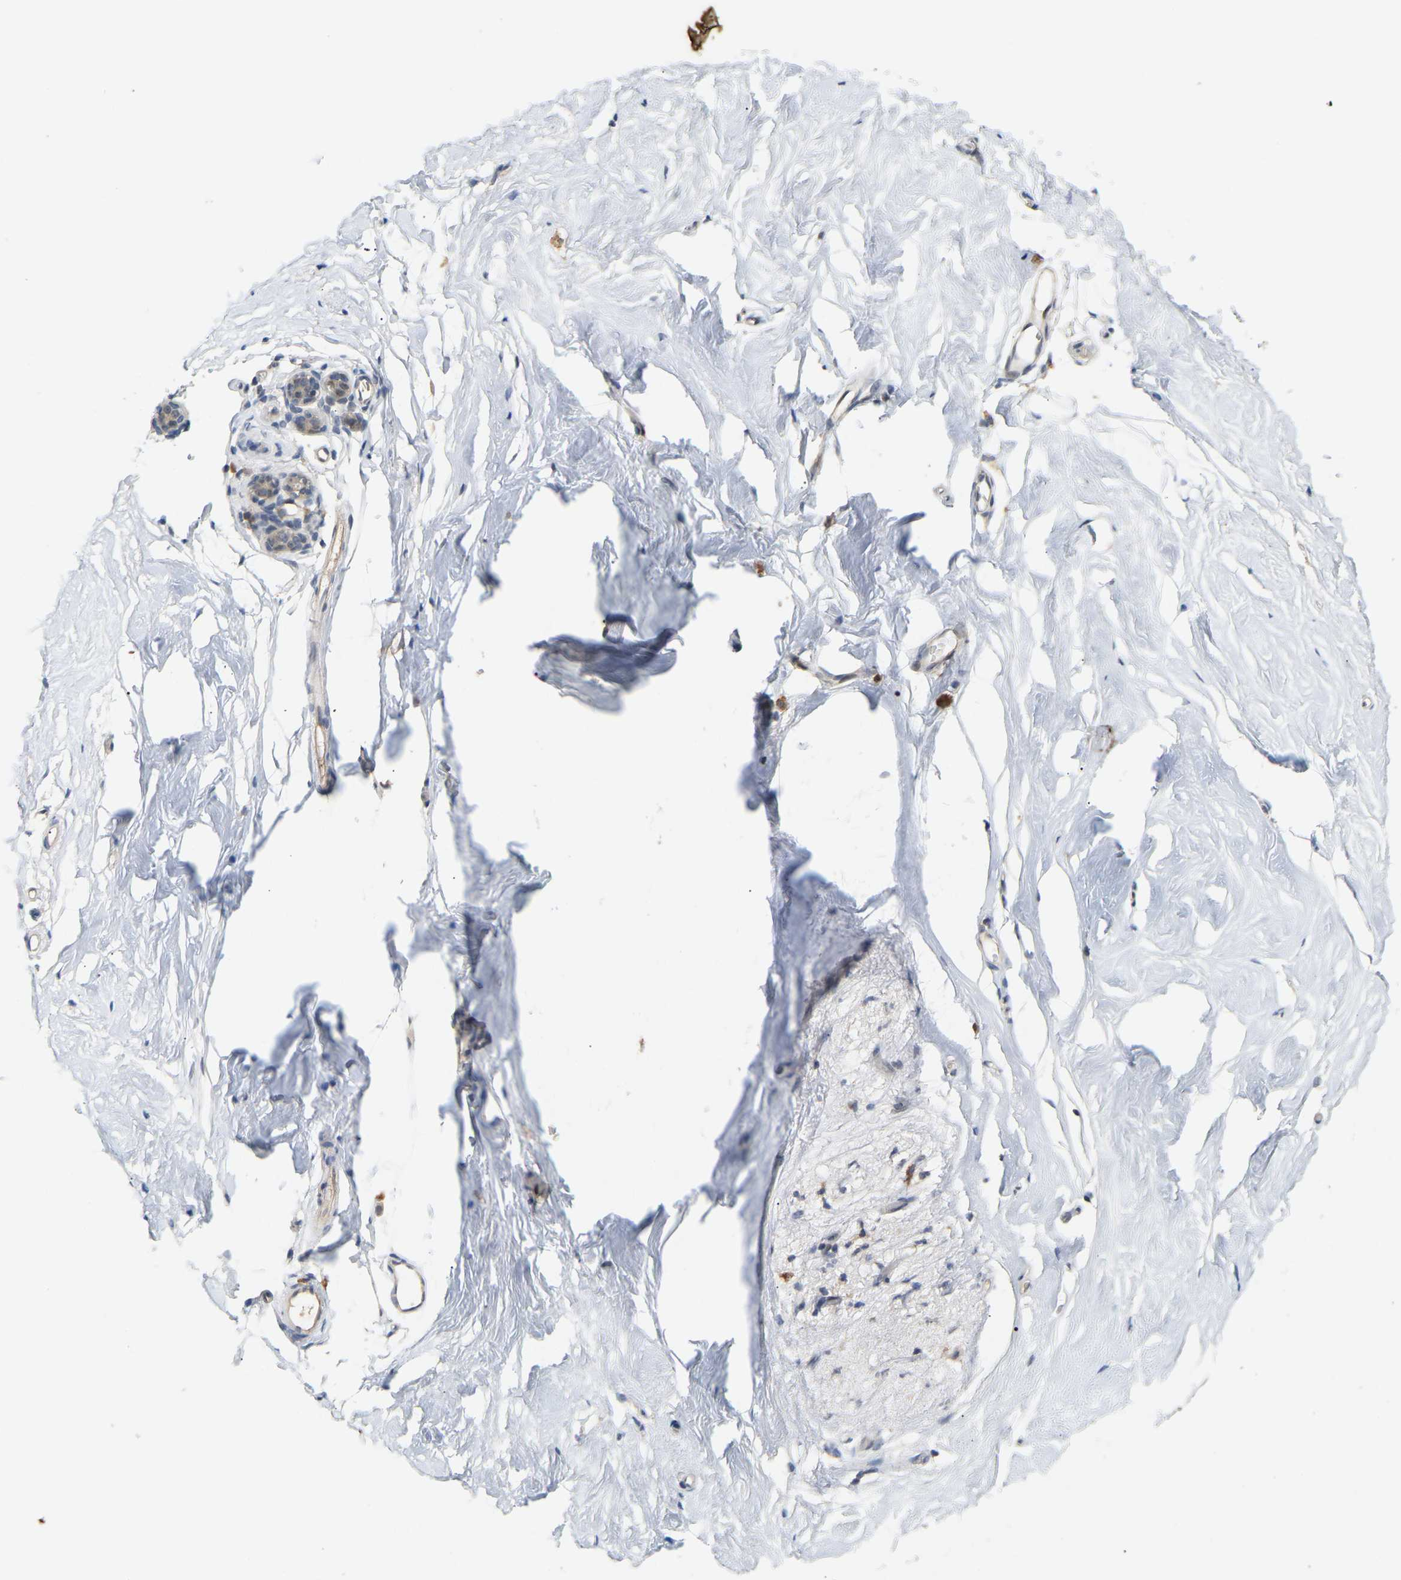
{"staining": {"intensity": "negative", "quantity": "none", "location": "none"}, "tissue": "breast", "cell_type": "Adipocytes", "image_type": "normal", "snomed": [{"axis": "morphology", "description": "Normal tissue, NOS"}, {"axis": "topography", "description": "Breast"}], "caption": "Adipocytes show no significant protein positivity in benign breast. Brightfield microscopy of IHC stained with DAB (3,3'-diaminobenzidine) (brown) and hematoxylin (blue), captured at high magnification.", "gene": "PTPN4", "patient": {"sex": "female", "age": 62}}